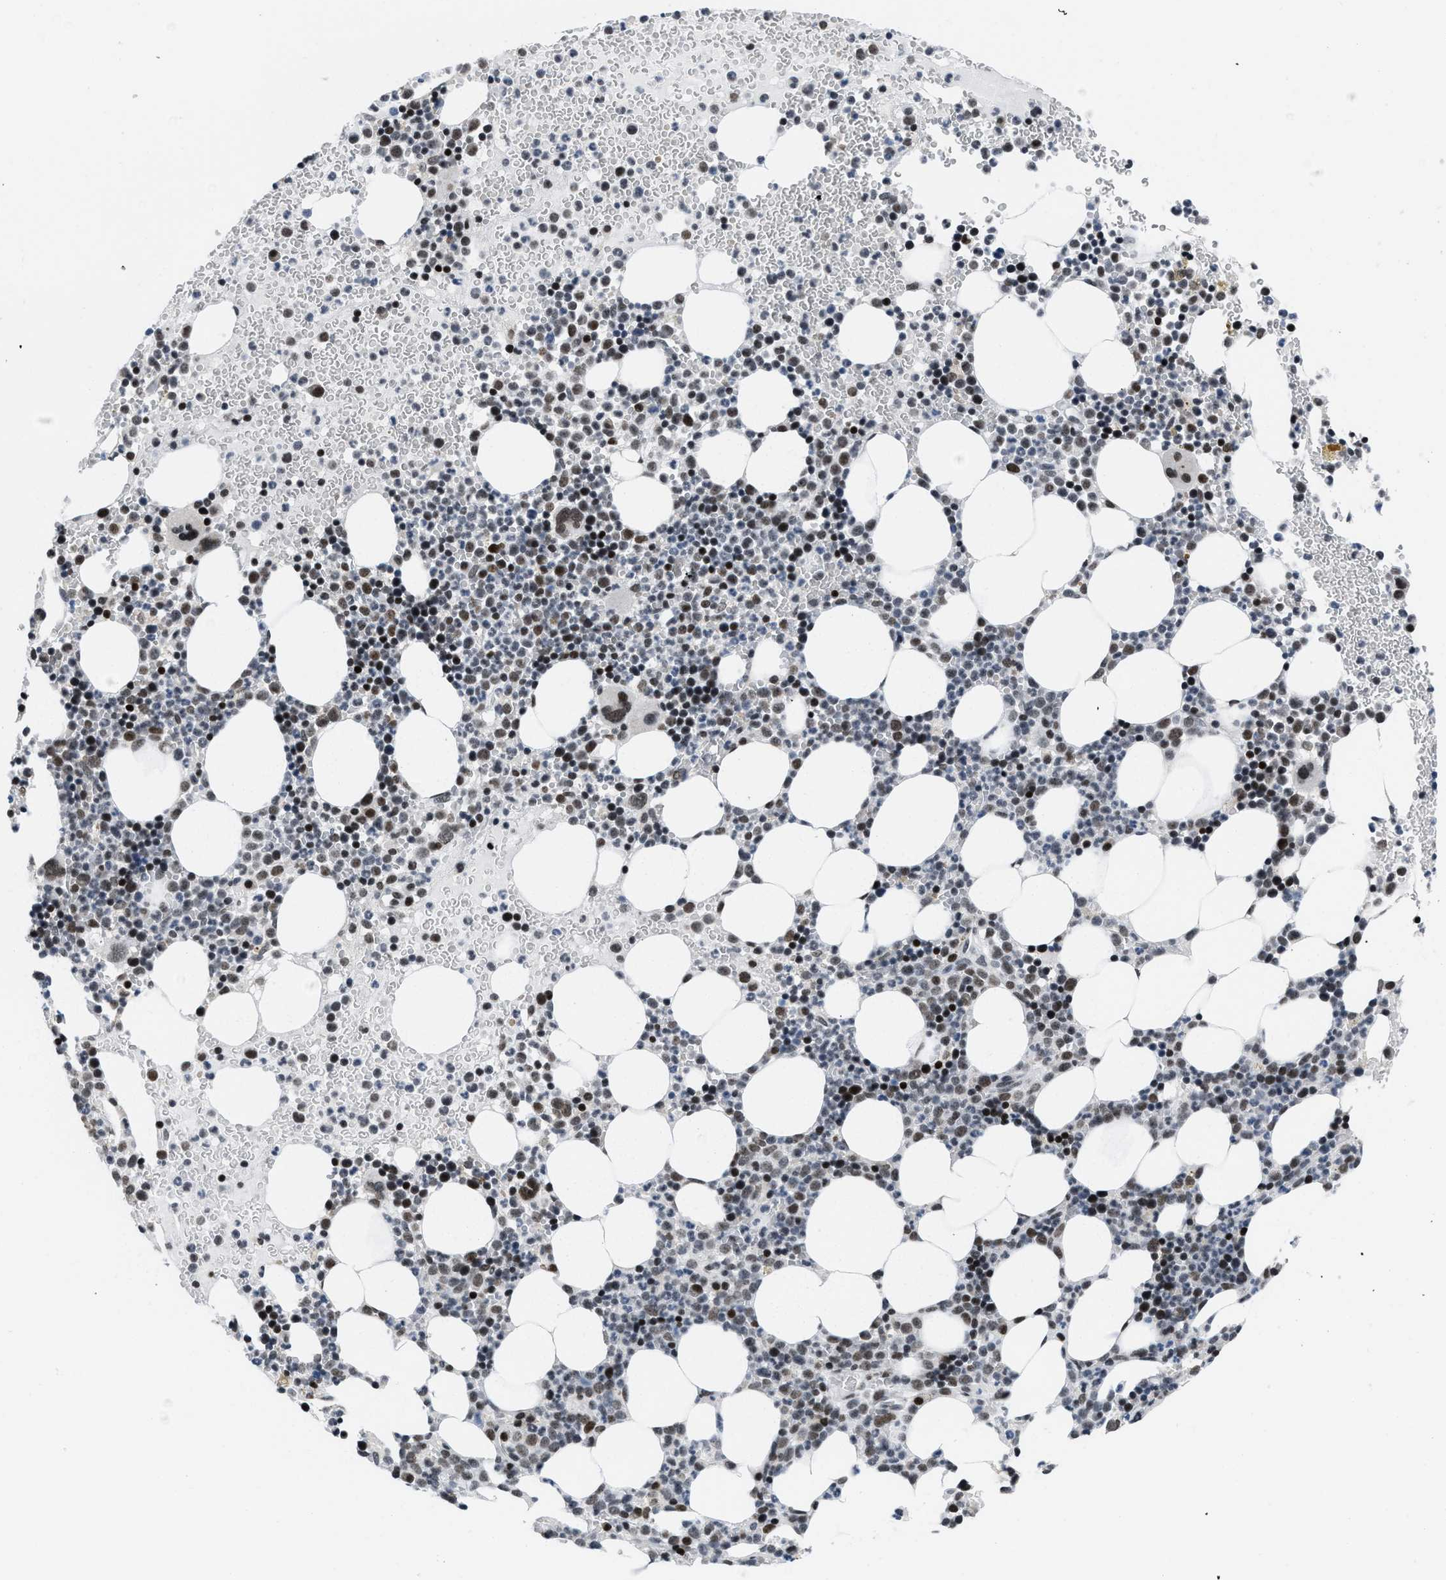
{"staining": {"intensity": "moderate", "quantity": "25%-75%", "location": "nuclear"}, "tissue": "bone marrow", "cell_type": "Hematopoietic cells", "image_type": "normal", "snomed": [{"axis": "morphology", "description": "Normal tissue, NOS"}, {"axis": "morphology", "description": "Inflammation, NOS"}, {"axis": "topography", "description": "Bone marrow"}], "caption": "Human bone marrow stained with a brown dye demonstrates moderate nuclear positive positivity in approximately 25%-75% of hematopoietic cells.", "gene": "TERF2IP", "patient": {"sex": "female", "age": 67}}